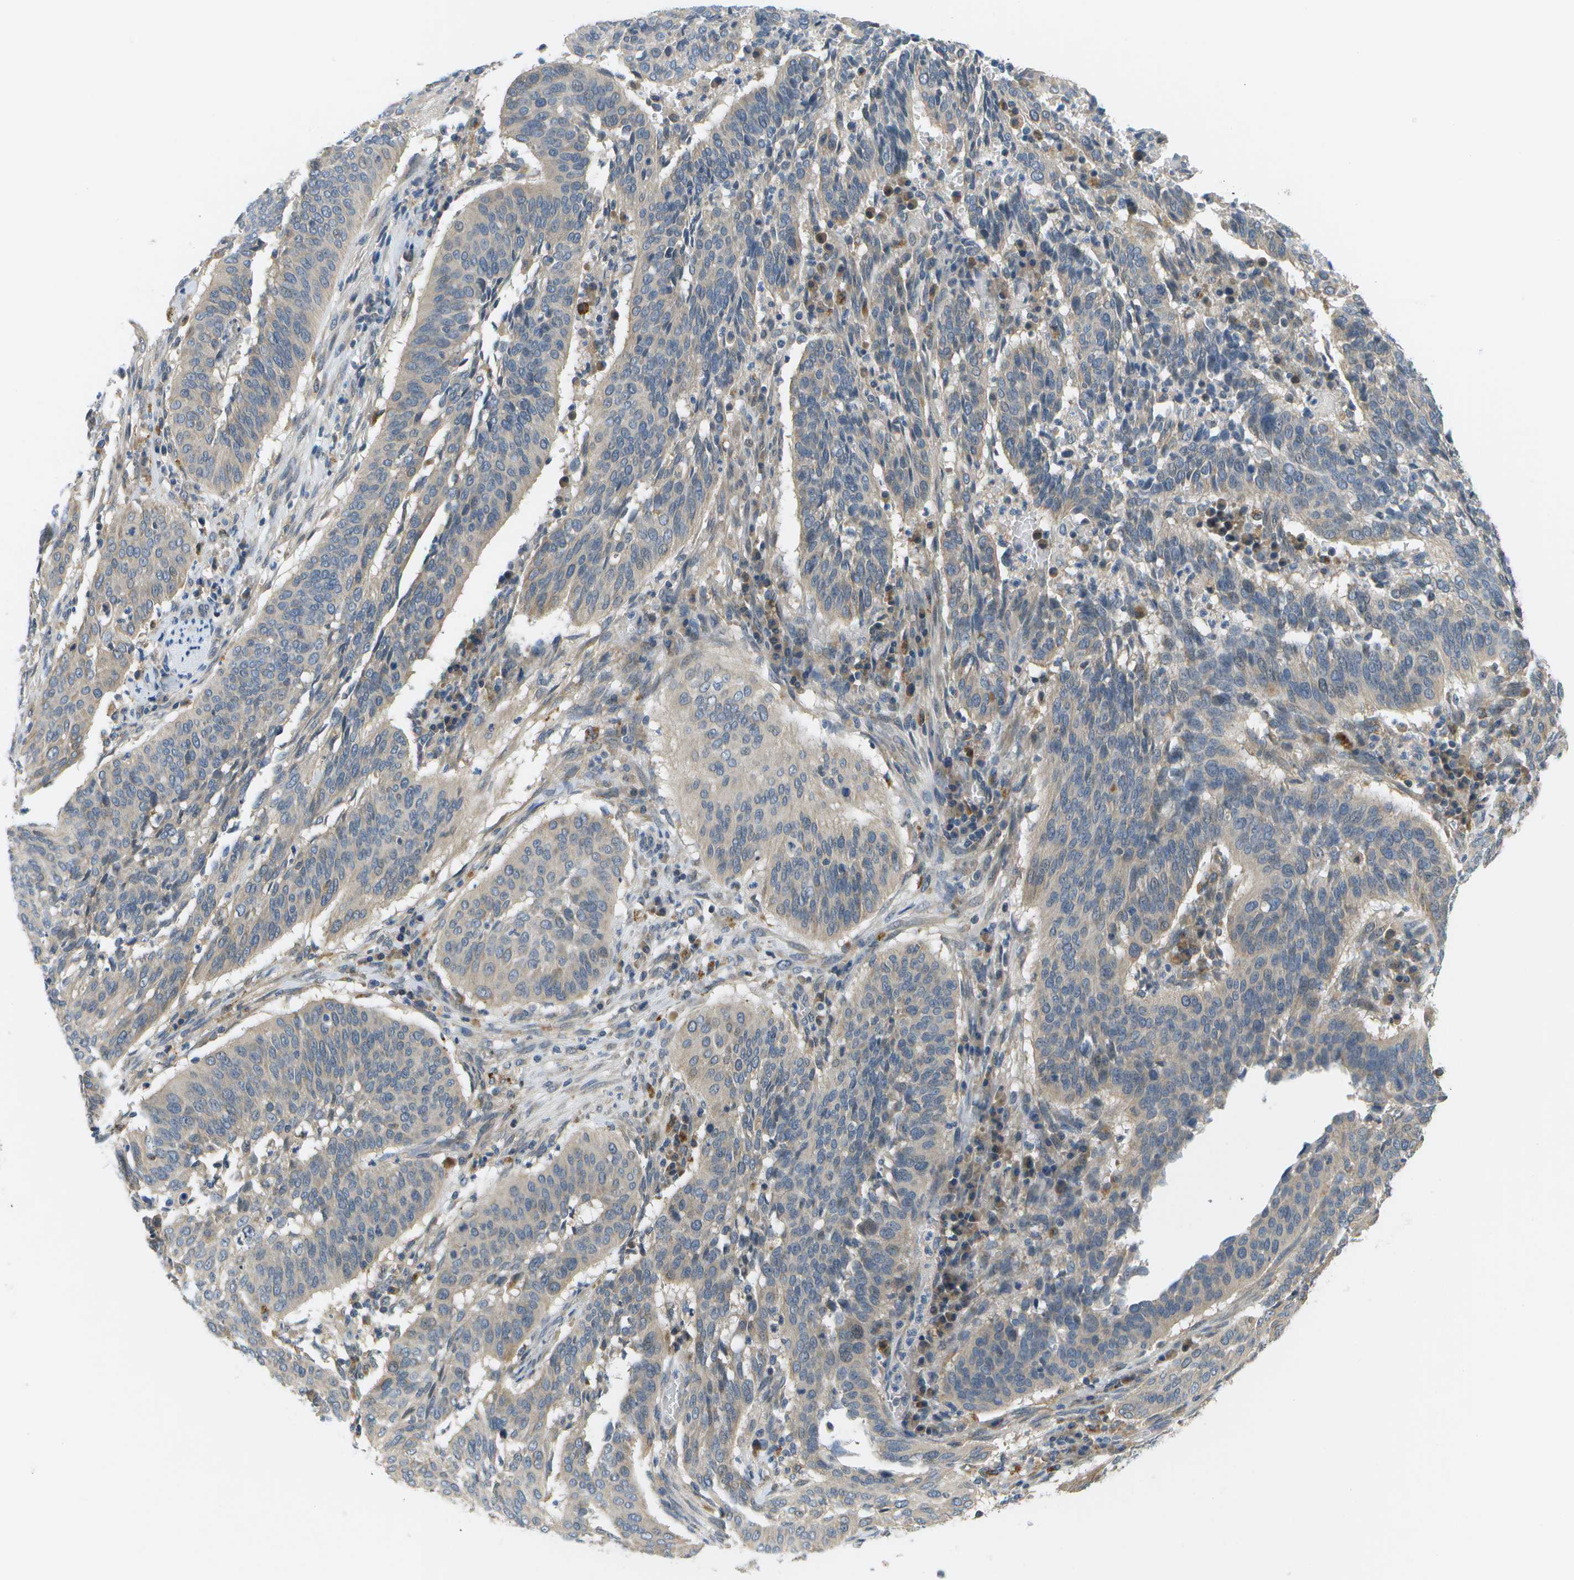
{"staining": {"intensity": "negative", "quantity": "none", "location": "none"}, "tissue": "cervical cancer", "cell_type": "Tumor cells", "image_type": "cancer", "snomed": [{"axis": "morphology", "description": "Normal tissue, NOS"}, {"axis": "morphology", "description": "Squamous cell carcinoma, NOS"}, {"axis": "topography", "description": "Cervix"}], "caption": "Photomicrograph shows no significant protein staining in tumor cells of cervical cancer.", "gene": "SLC25A20", "patient": {"sex": "female", "age": 39}}